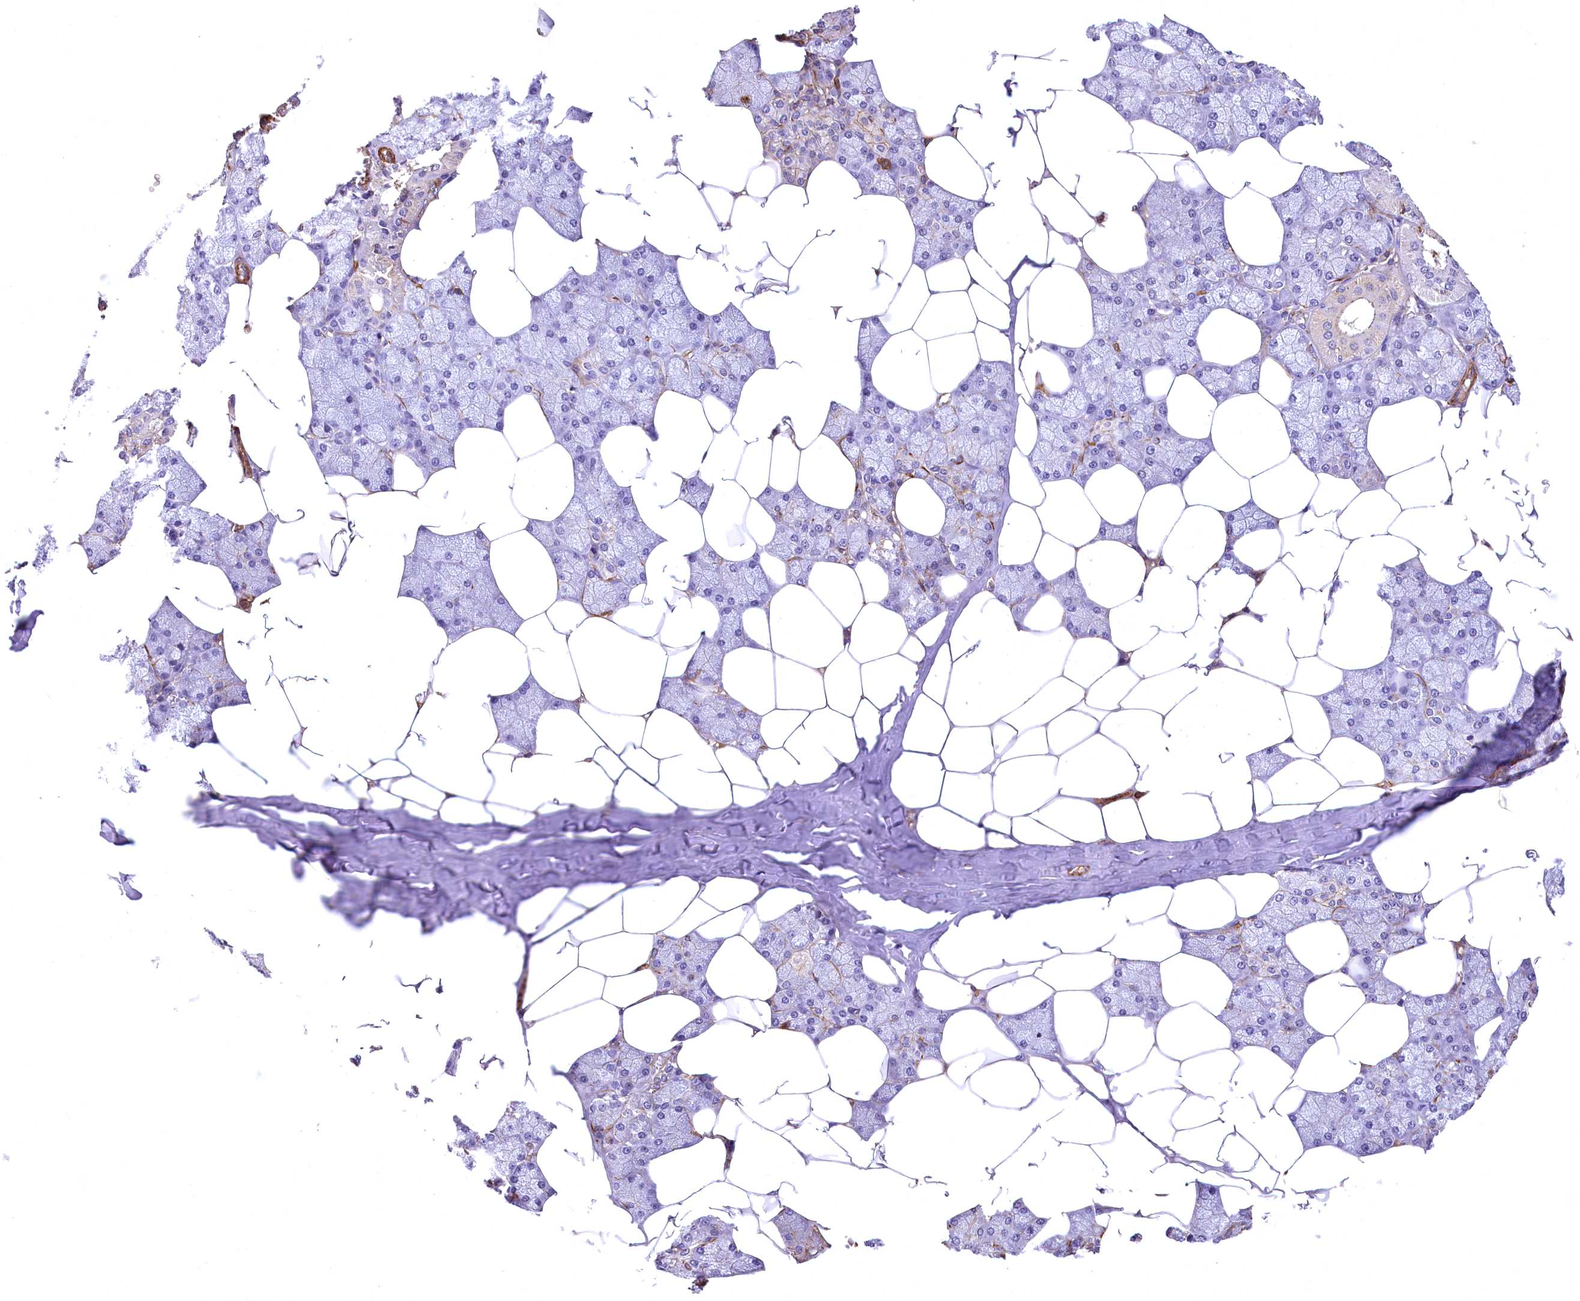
{"staining": {"intensity": "moderate", "quantity": "<25%", "location": "cytoplasmic/membranous"}, "tissue": "salivary gland", "cell_type": "Glandular cells", "image_type": "normal", "snomed": [{"axis": "morphology", "description": "Normal tissue, NOS"}, {"axis": "topography", "description": "Salivary gland"}], "caption": "A micrograph of human salivary gland stained for a protein exhibits moderate cytoplasmic/membranous brown staining in glandular cells. The staining is performed using DAB (3,3'-diaminobenzidine) brown chromogen to label protein expression. The nuclei are counter-stained blue using hematoxylin.", "gene": "DPP3", "patient": {"sex": "male", "age": 62}}